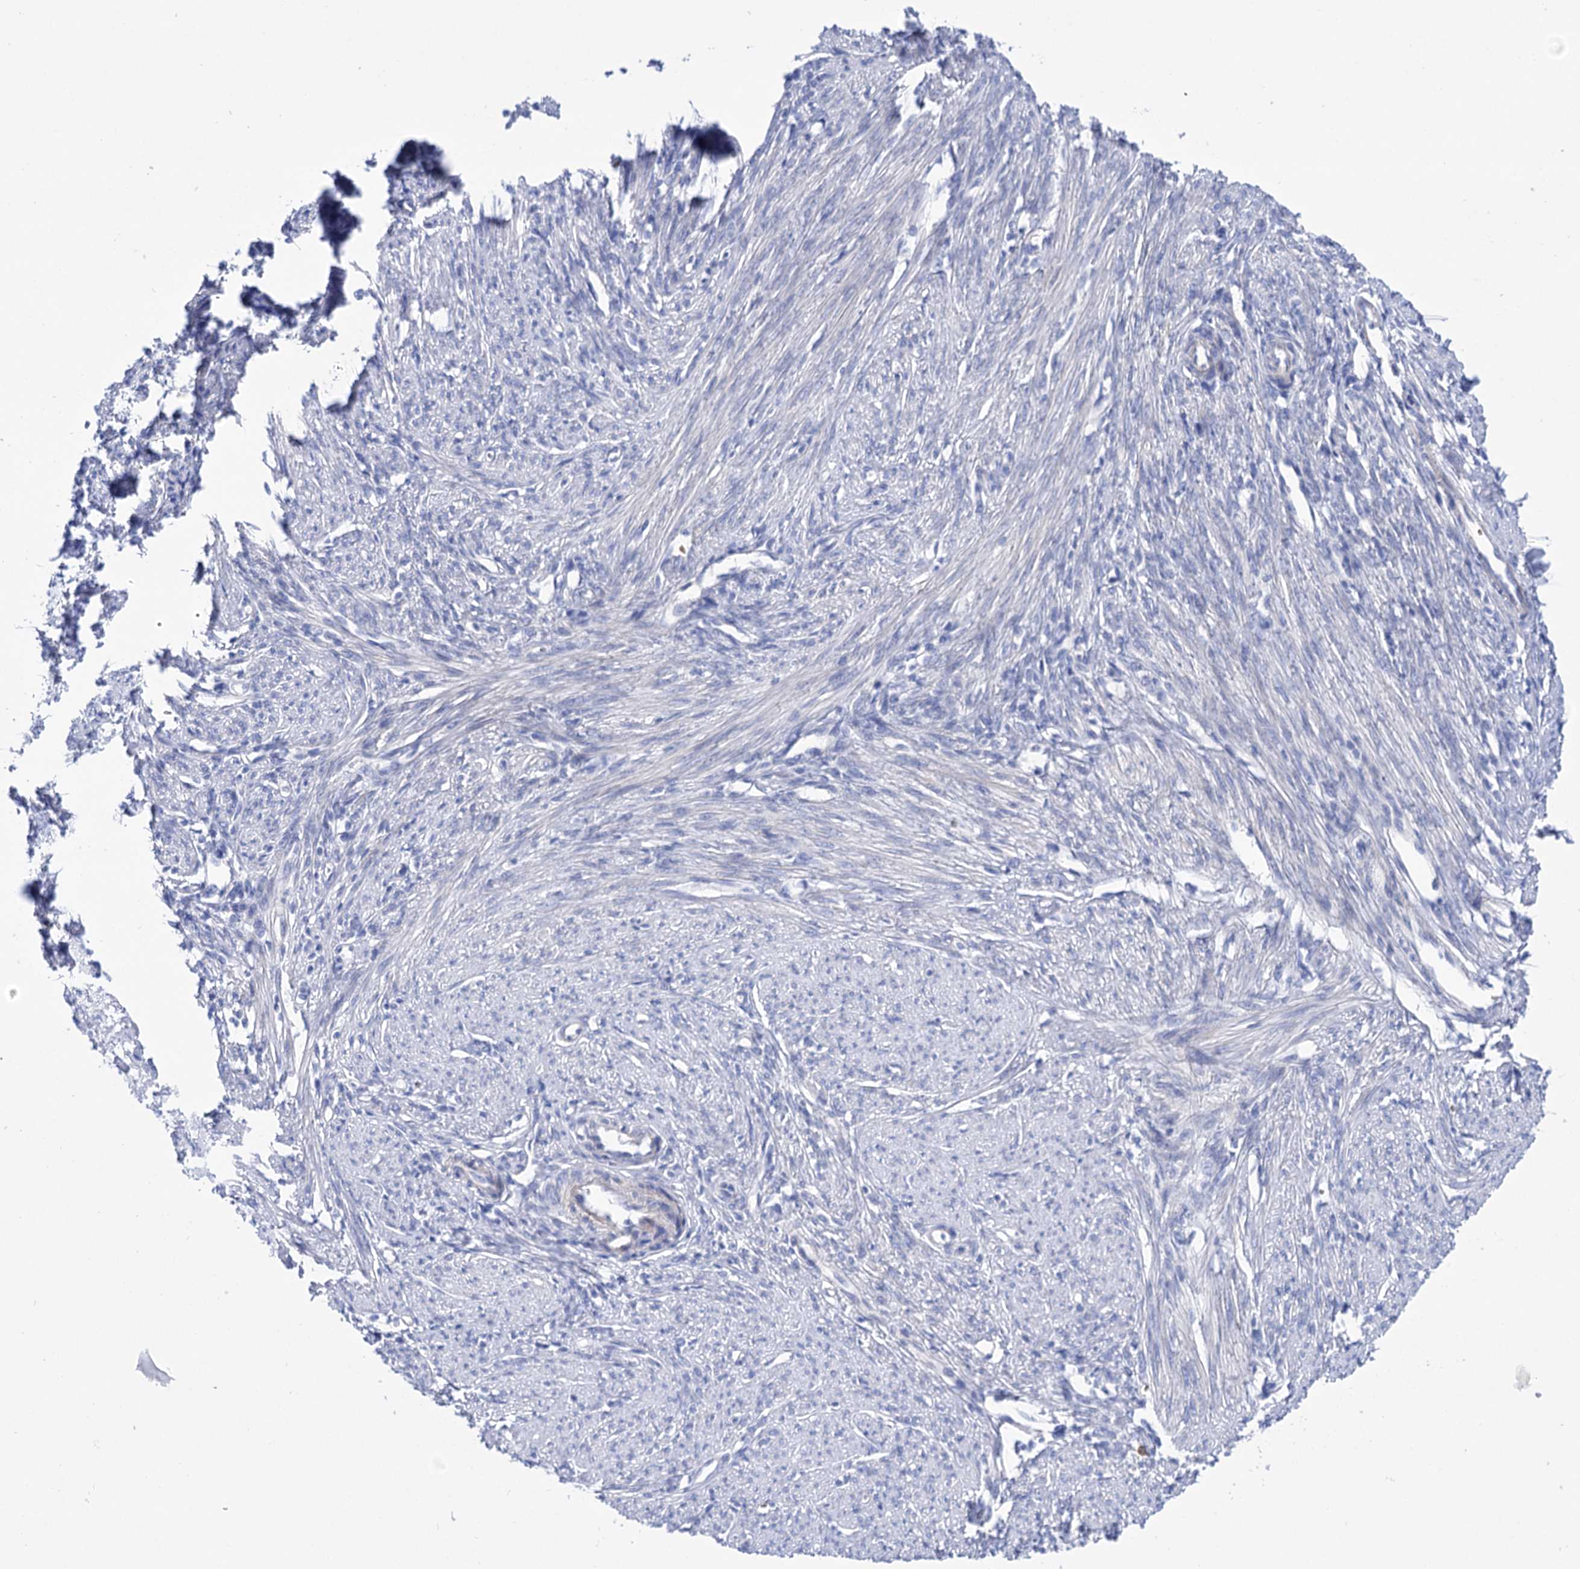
{"staining": {"intensity": "negative", "quantity": "none", "location": "none"}, "tissue": "smooth muscle", "cell_type": "Smooth muscle cells", "image_type": "normal", "snomed": [{"axis": "morphology", "description": "Normal tissue, NOS"}, {"axis": "topography", "description": "Smooth muscle"}, {"axis": "topography", "description": "Uterus"}], "caption": "Unremarkable smooth muscle was stained to show a protein in brown. There is no significant staining in smooth muscle cells. (DAB IHC with hematoxylin counter stain).", "gene": "YARS2", "patient": {"sex": "female", "age": 59}}